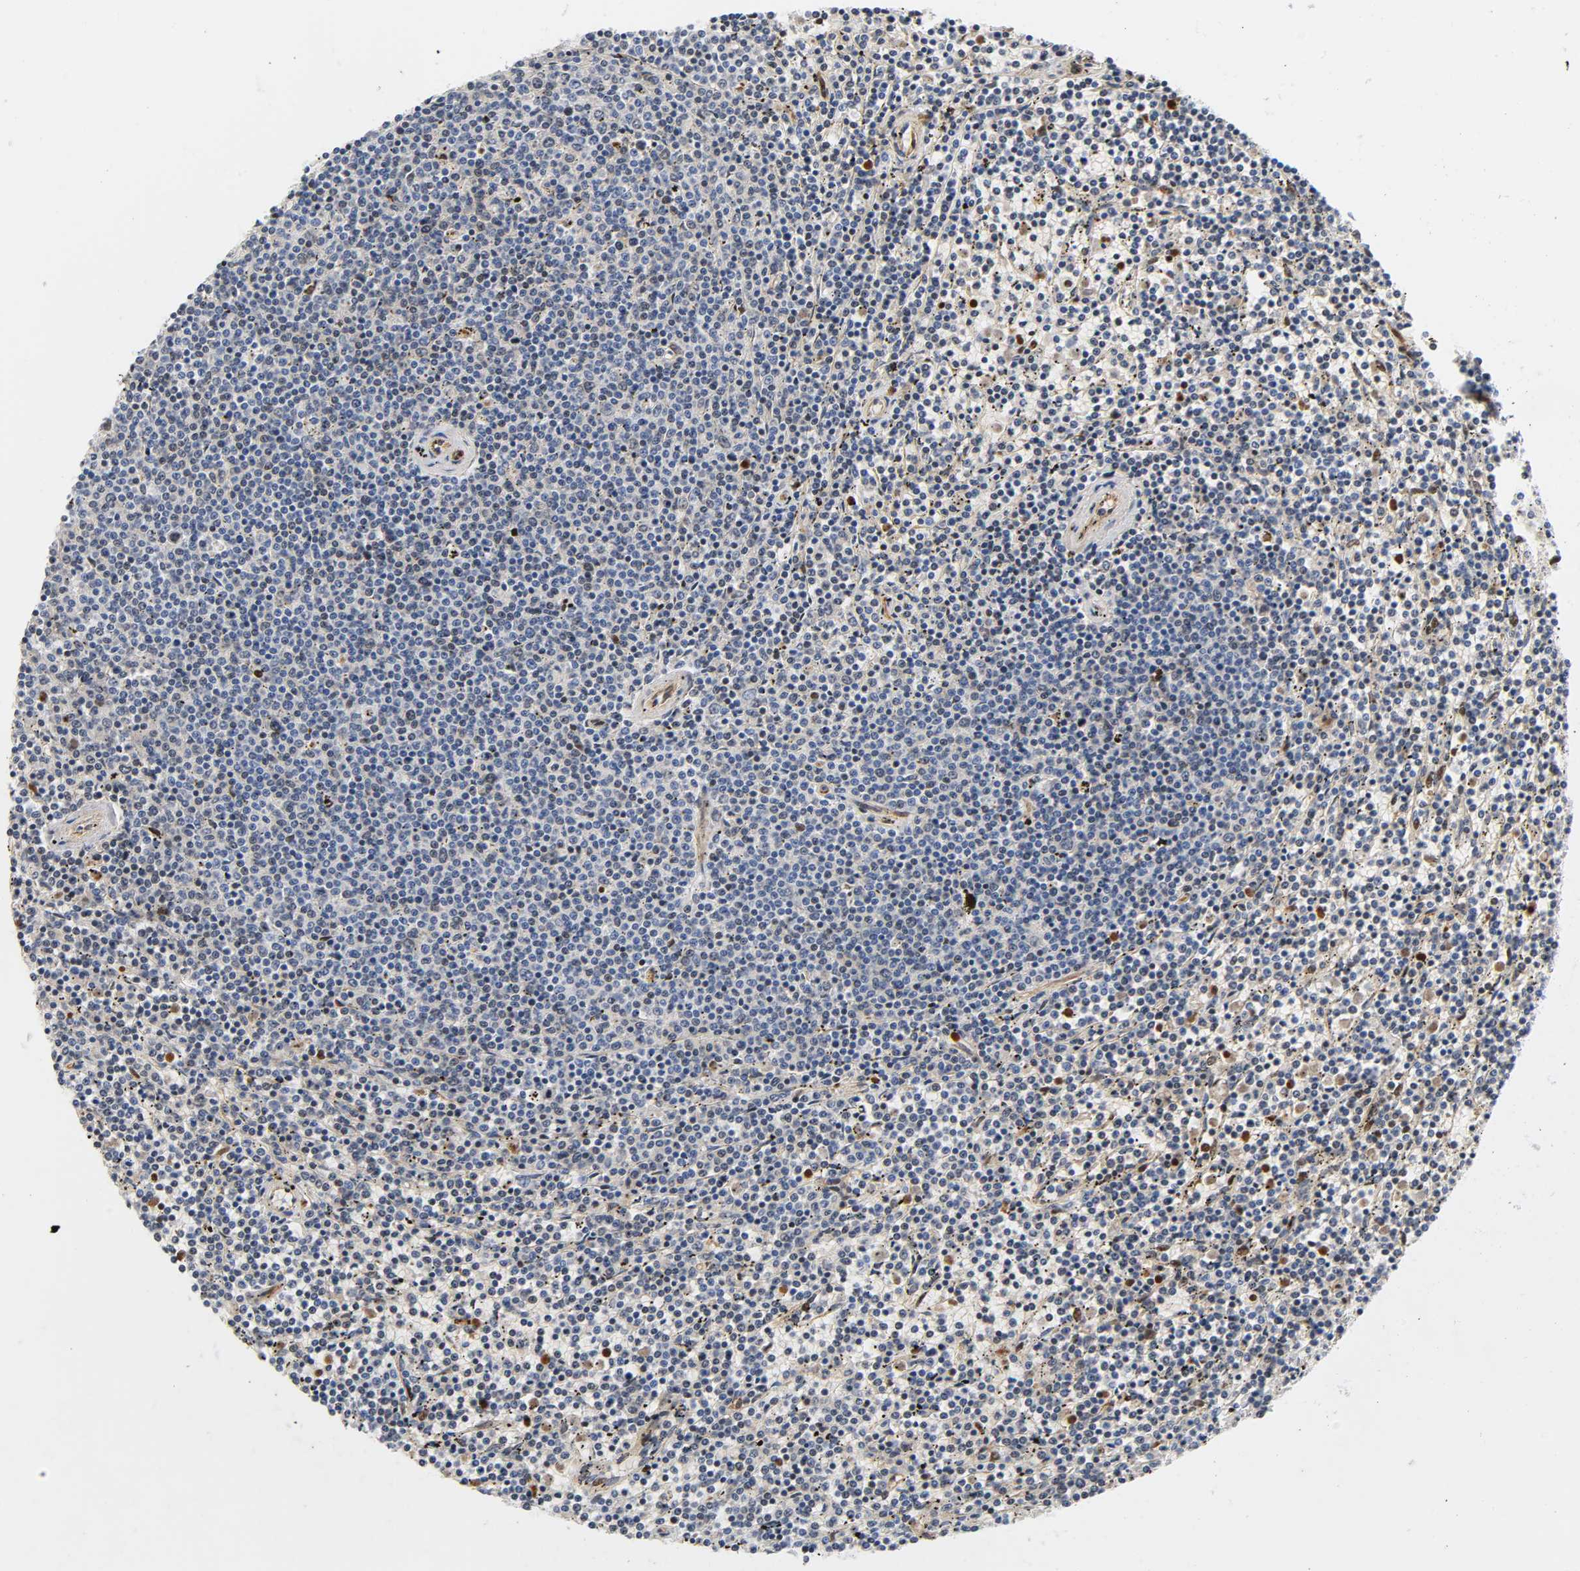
{"staining": {"intensity": "negative", "quantity": "none", "location": "none"}, "tissue": "lymphoma", "cell_type": "Tumor cells", "image_type": "cancer", "snomed": [{"axis": "morphology", "description": "Malignant lymphoma, non-Hodgkin's type, Low grade"}, {"axis": "topography", "description": "Spleen"}], "caption": "Low-grade malignant lymphoma, non-Hodgkin's type was stained to show a protein in brown. There is no significant staining in tumor cells.", "gene": "CD2AP", "patient": {"sex": "female", "age": 50}}